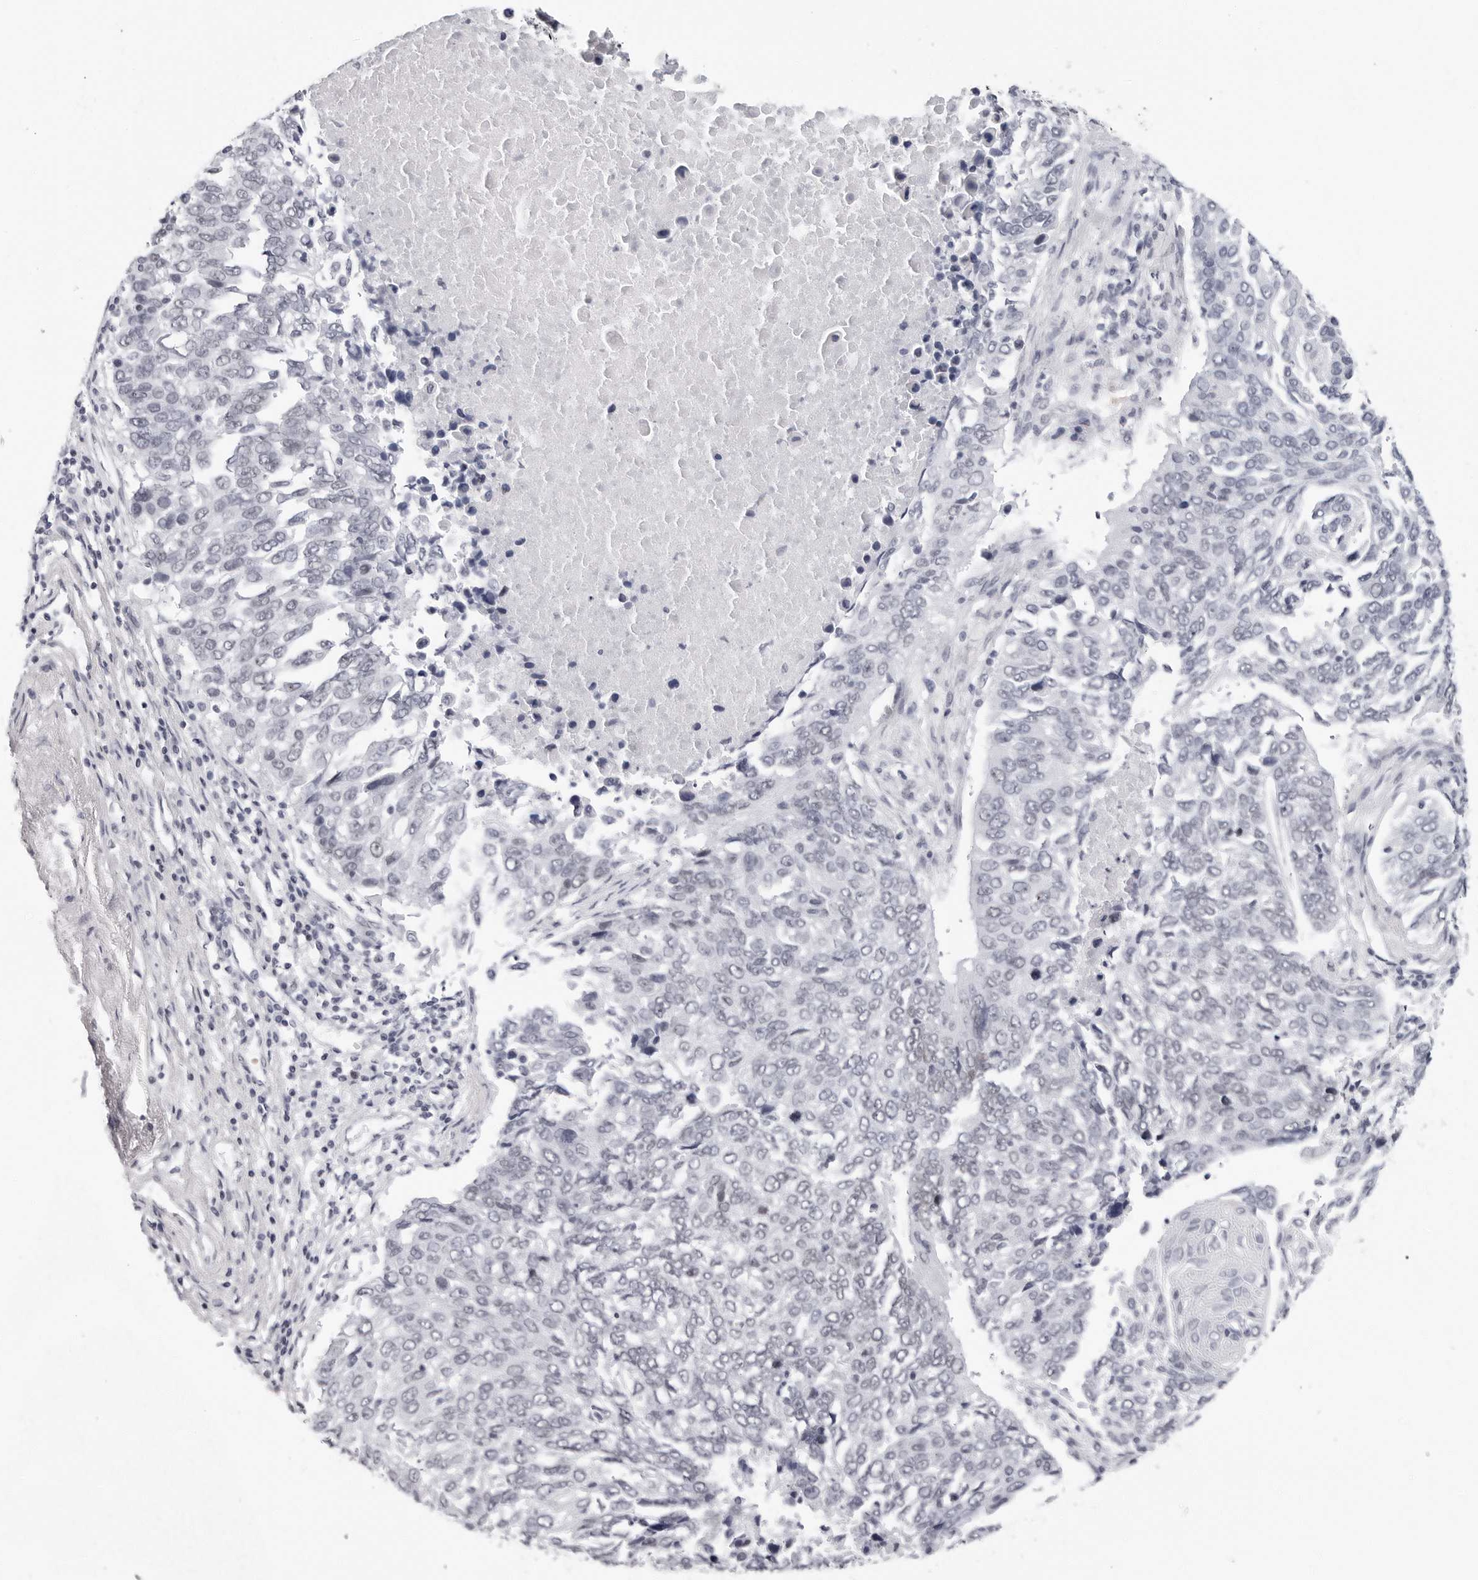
{"staining": {"intensity": "negative", "quantity": "none", "location": "none"}, "tissue": "lung cancer", "cell_type": "Tumor cells", "image_type": "cancer", "snomed": [{"axis": "morphology", "description": "Squamous cell carcinoma, NOS"}, {"axis": "topography", "description": "Lung"}], "caption": "An immunohistochemistry (IHC) histopathology image of lung cancer is shown. There is no staining in tumor cells of lung cancer.", "gene": "VEZF1", "patient": {"sex": "male", "age": 66}}